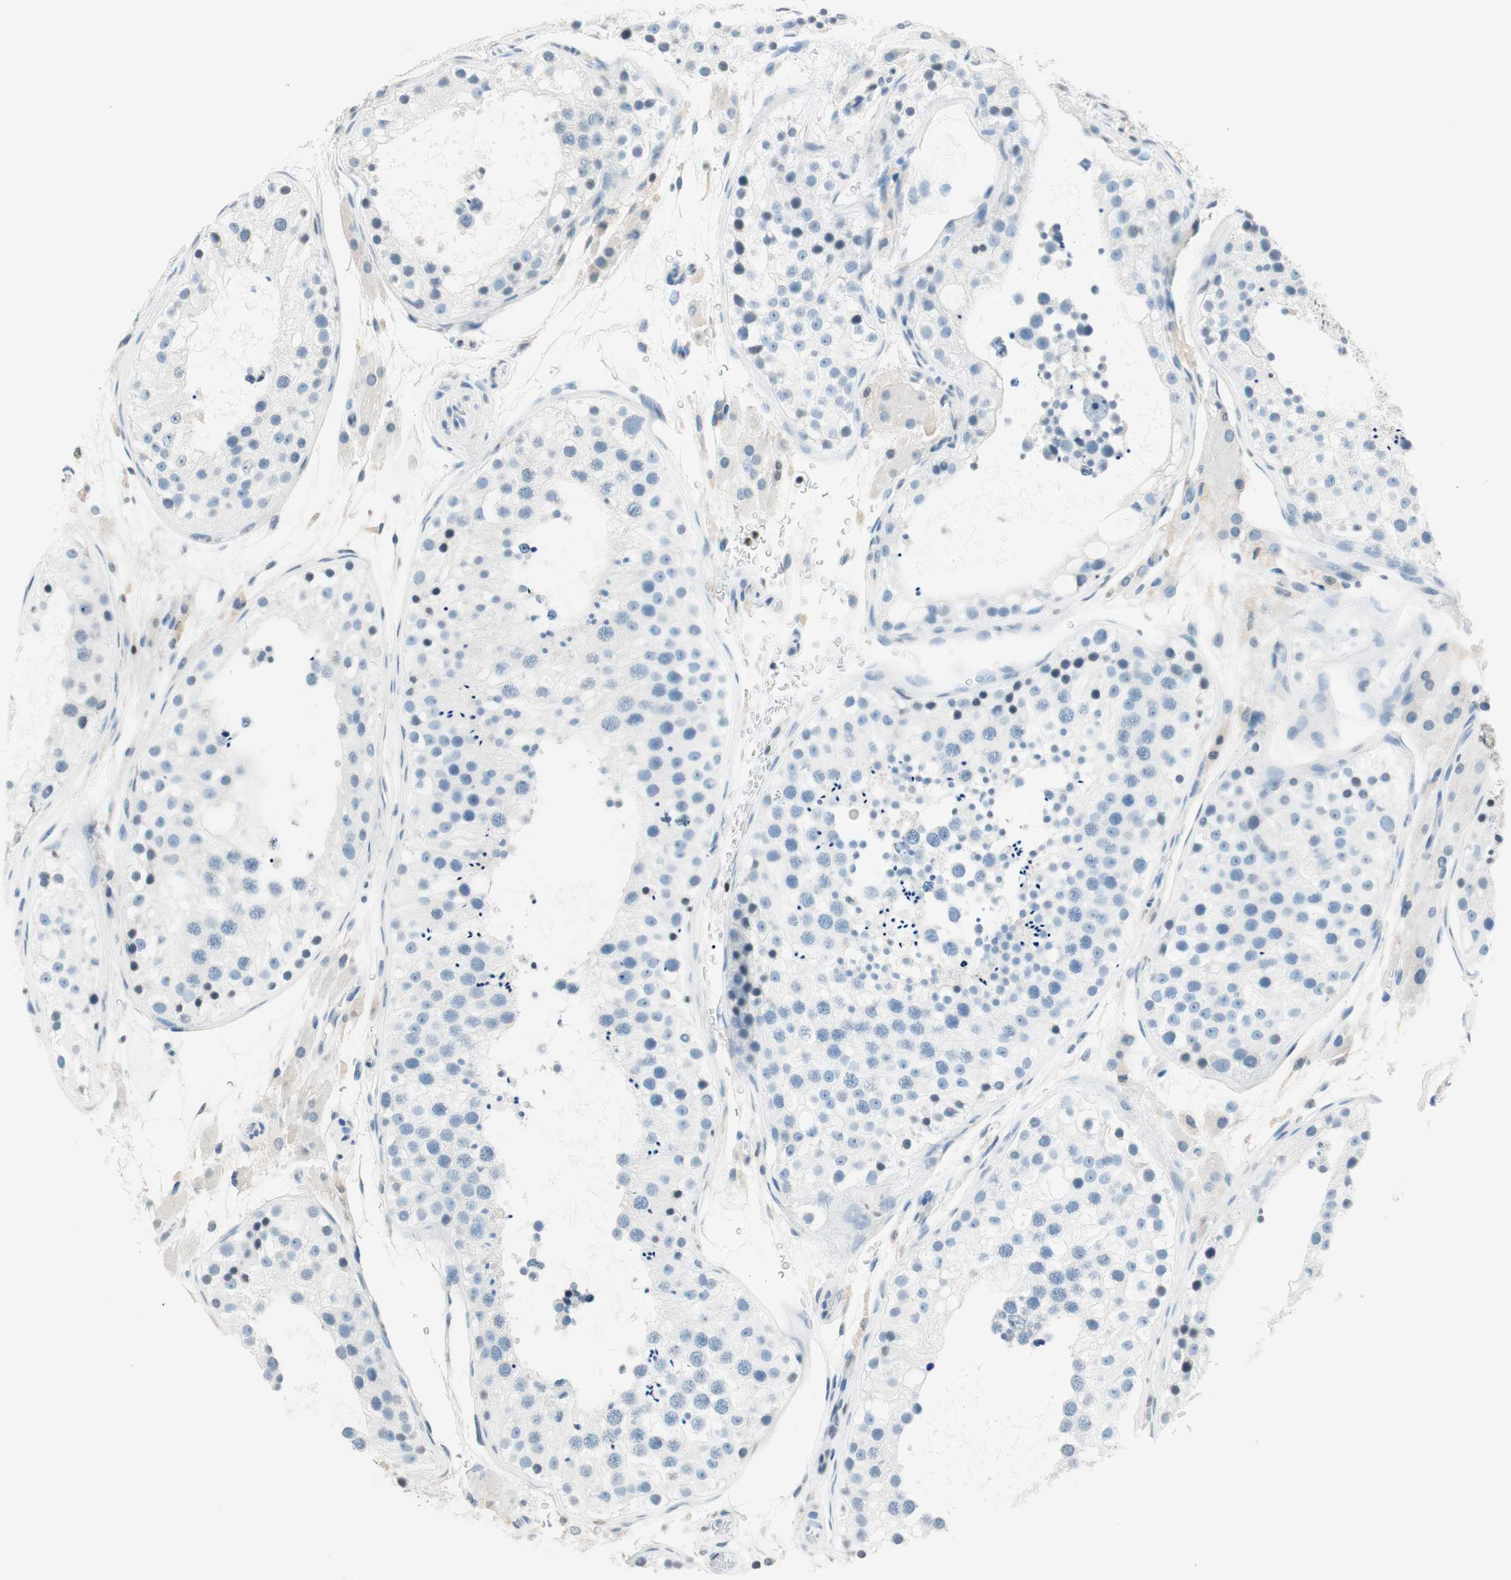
{"staining": {"intensity": "negative", "quantity": "none", "location": "none"}, "tissue": "testis", "cell_type": "Cells in seminiferous ducts", "image_type": "normal", "snomed": [{"axis": "morphology", "description": "Normal tissue, NOS"}, {"axis": "topography", "description": "Testis"}], "caption": "Immunohistochemistry (IHC) image of normal testis: human testis stained with DAB (3,3'-diaminobenzidine) displays no significant protein expression in cells in seminiferous ducts.", "gene": "WIPF1", "patient": {"sex": "male", "age": 26}}